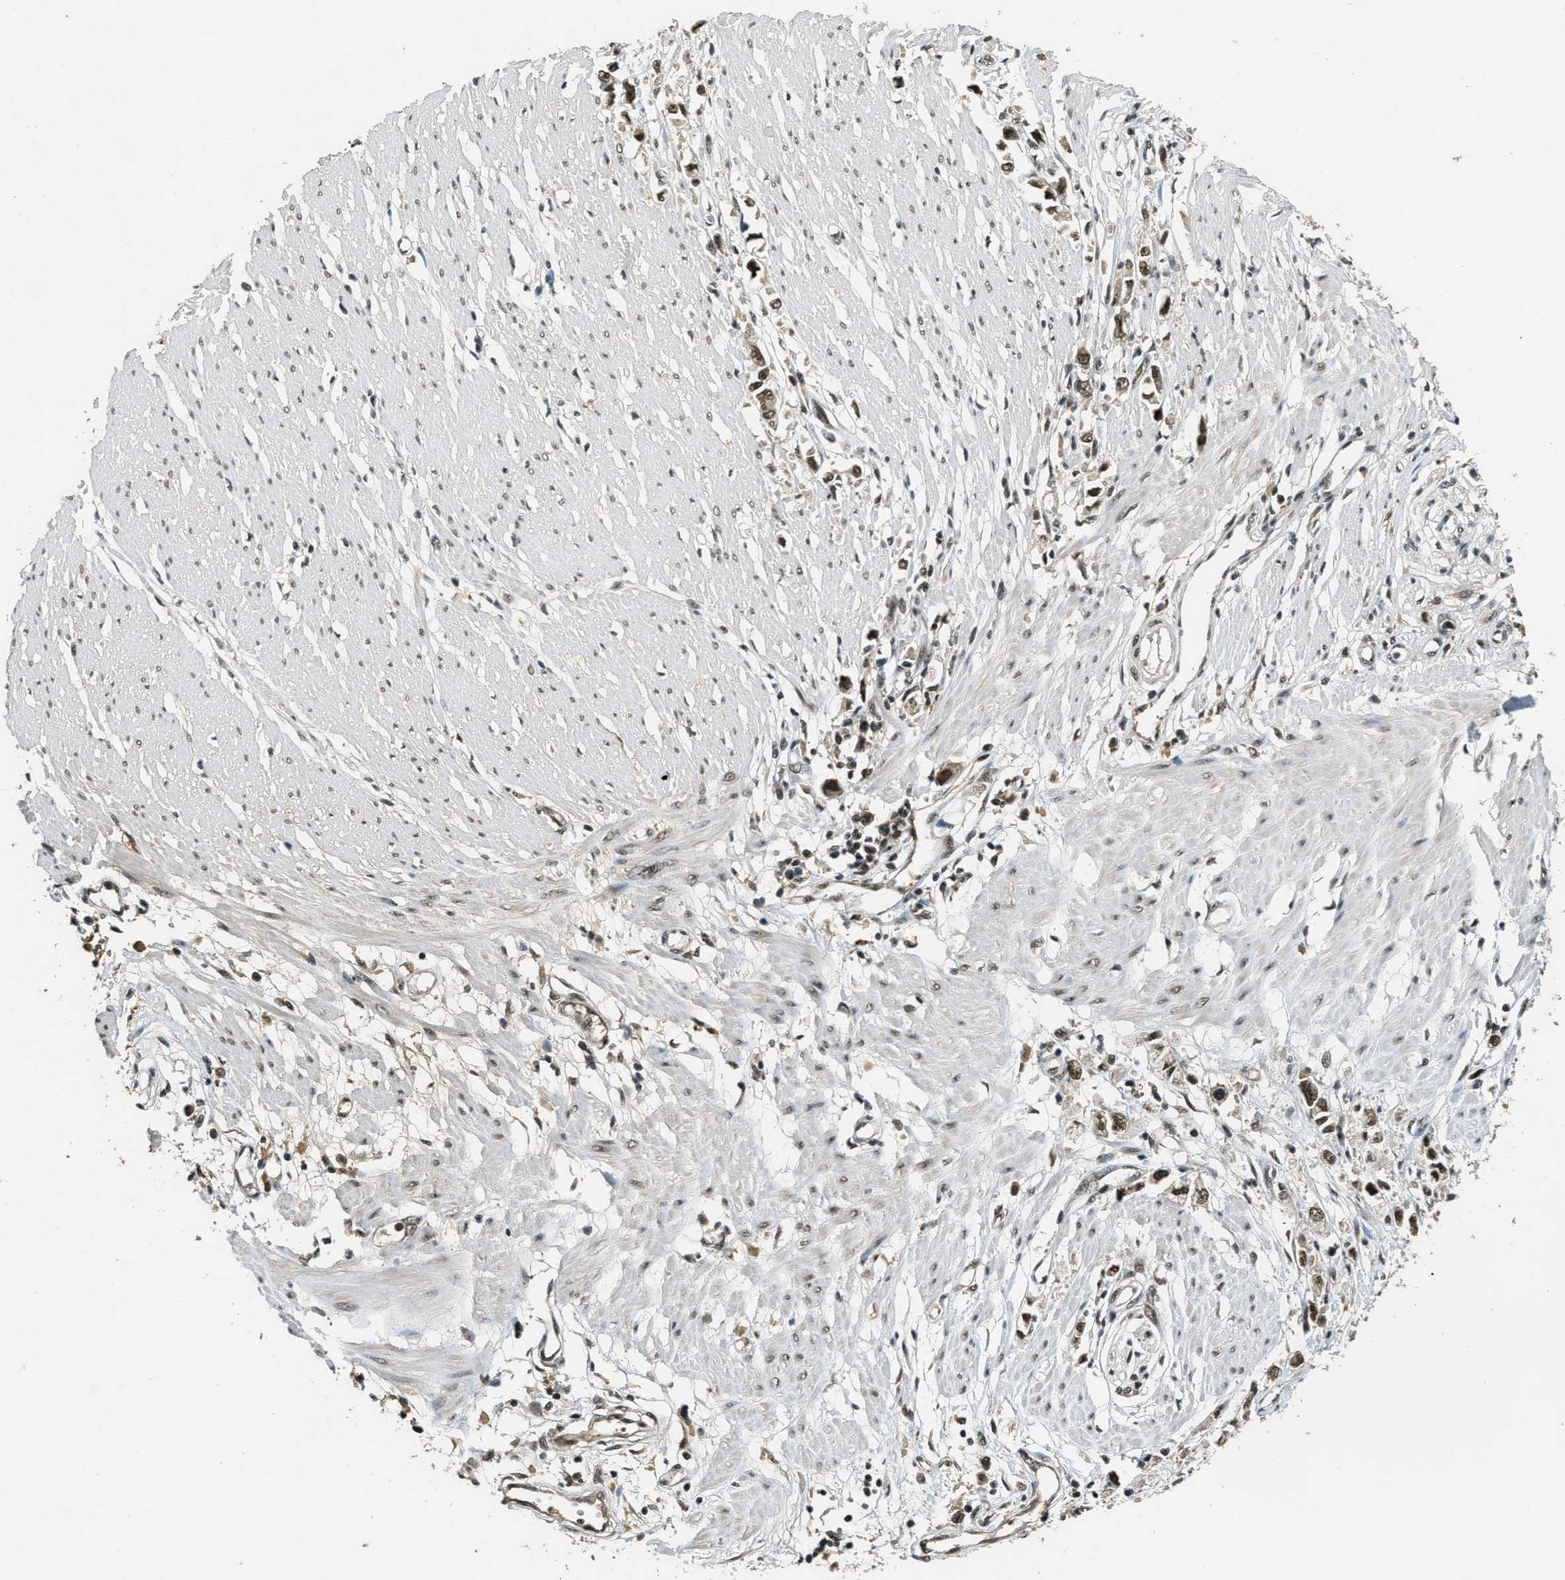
{"staining": {"intensity": "strong", "quantity": ">75%", "location": "nuclear"}, "tissue": "stomach cancer", "cell_type": "Tumor cells", "image_type": "cancer", "snomed": [{"axis": "morphology", "description": "Adenocarcinoma, NOS"}, {"axis": "topography", "description": "Stomach"}], "caption": "This photomicrograph reveals immunohistochemistry (IHC) staining of adenocarcinoma (stomach), with high strong nuclear staining in approximately >75% of tumor cells.", "gene": "ZNF148", "patient": {"sex": "female", "age": 59}}